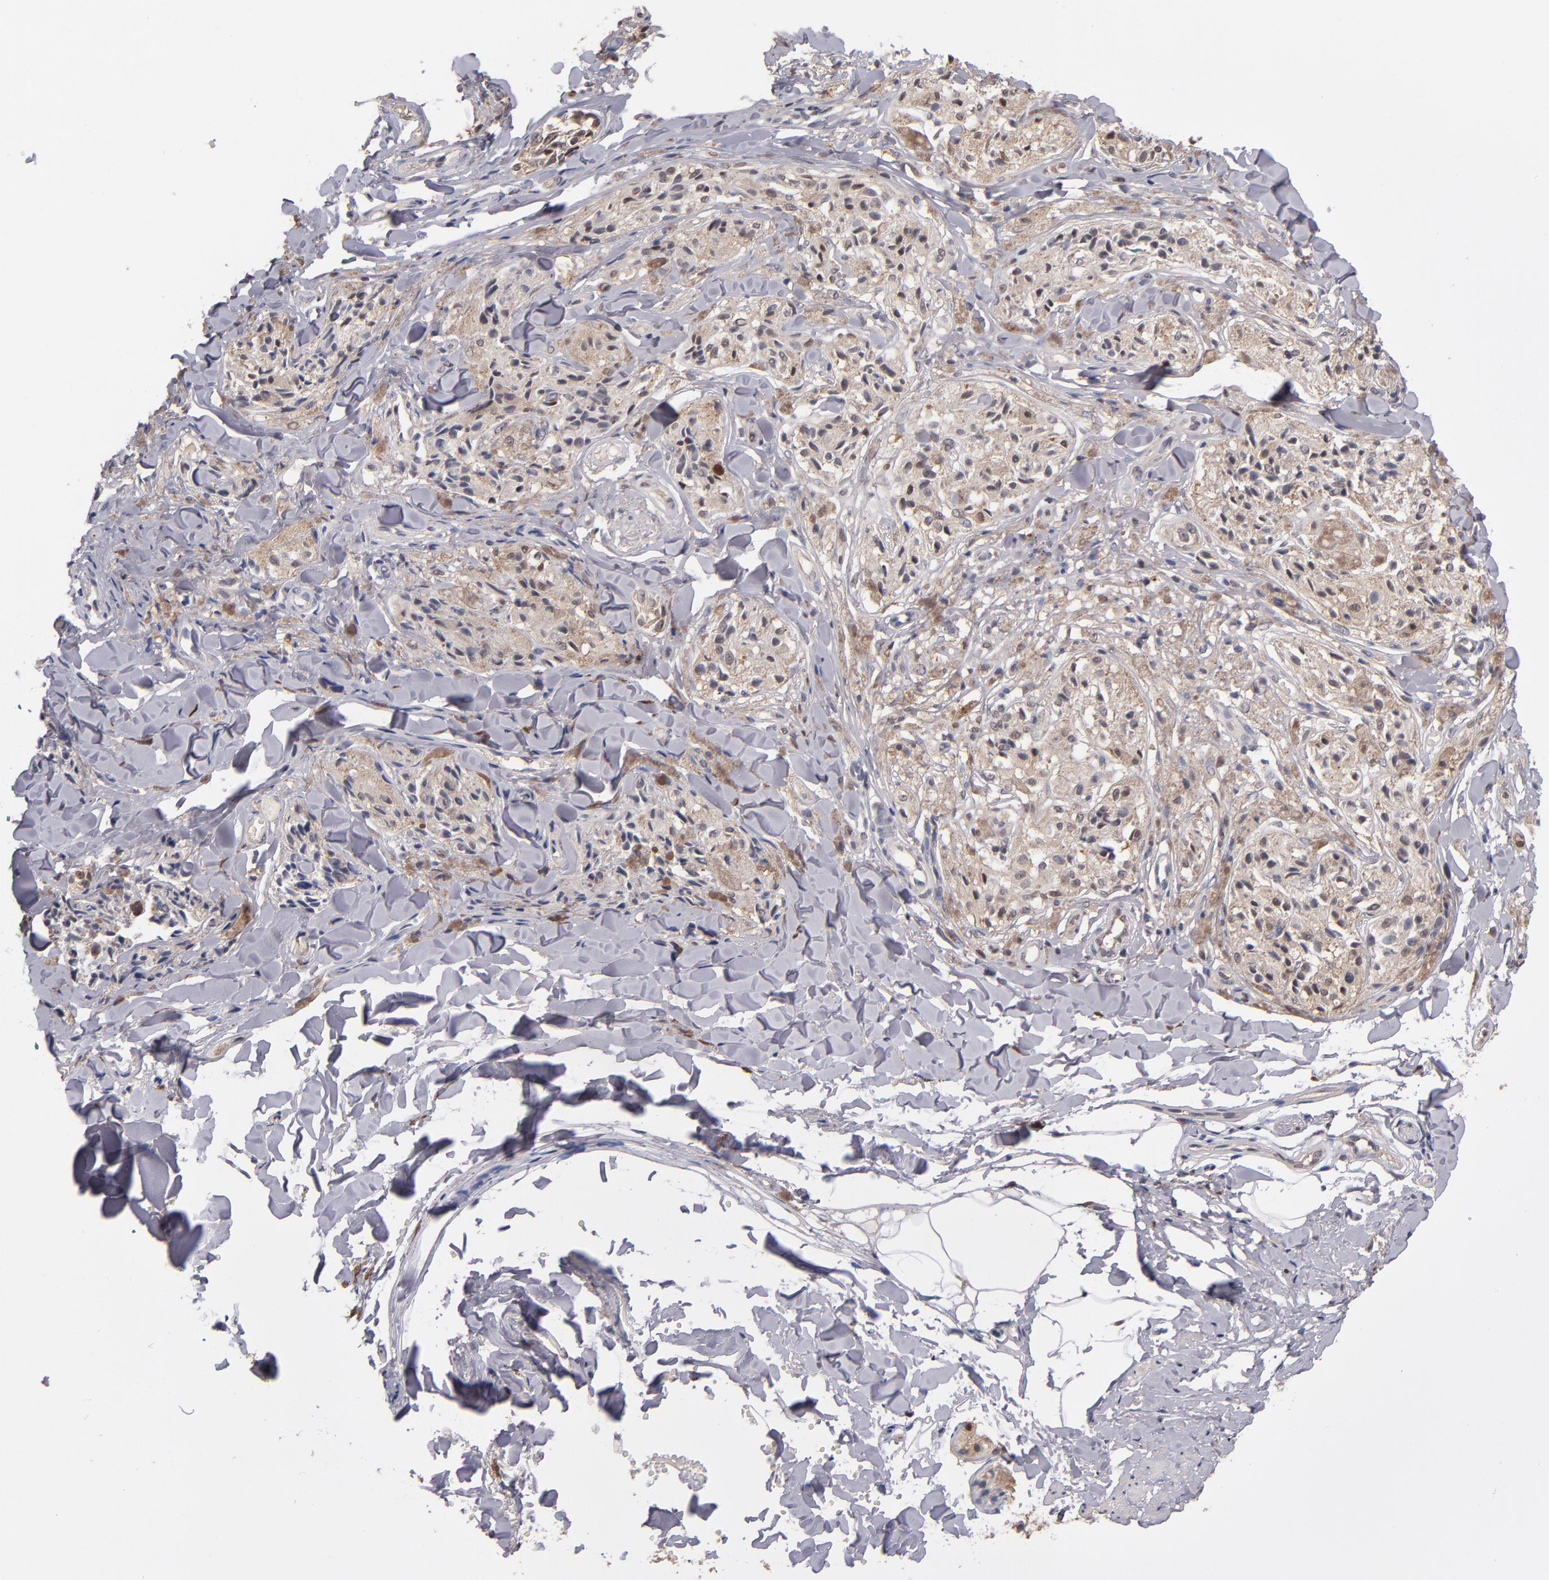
{"staining": {"intensity": "weak", "quantity": "<25%", "location": "cytoplasmic/membranous"}, "tissue": "melanoma", "cell_type": "Tumor cells", "image_type": "cancer", "snomed": [{"axis": "morphology", "description": "Malignant melanoma, Metastatic site"}, {"axis": "topography", "description": "Skin"}], "caption": "Malignant melanoma (metastatic site) was stained to show a protein in brown. There is no significant expression in tumor cells. (Brightfield microscopy of DAB IHC at high magnification).", "gene": "PSMD10", "patient": {"sex": "female", "age": 66}}